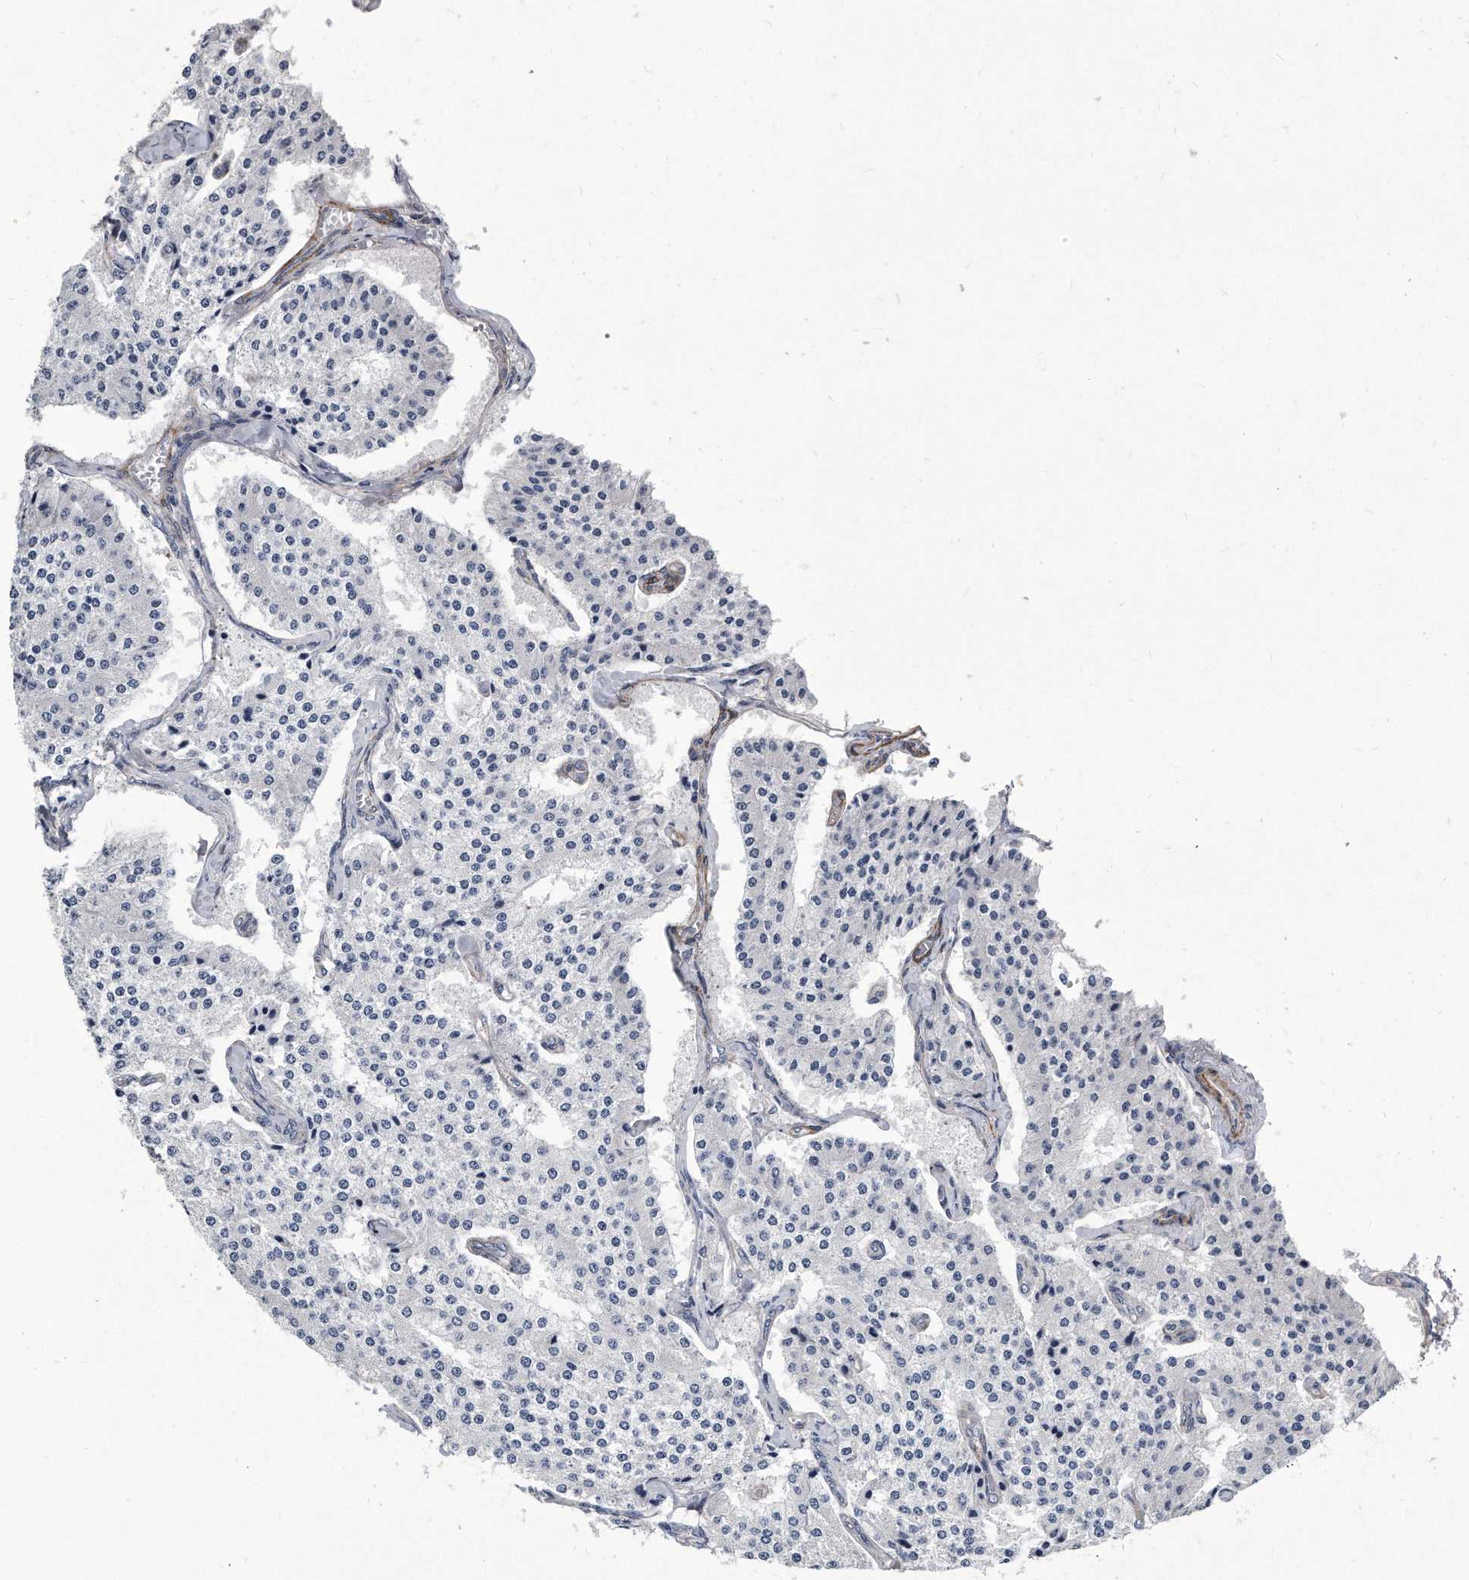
{"staining": {"intensity": "negative", "quantity": "none", "location": "none"}, "tissue": "carcinoid", "cell_type": "Tumor cells", "image_type": "cancer", "snomed": [{"axis": "morphology", "description": "Carcinoid, malignant, NOS"}, {"axis": "topography", "description": "Colon"}], "caption": "Malignant carcinoid was stained to show a protein in brown. There is no significant positivity in tumor cells.", "gene": "EIF2B4", "patient": {"sex": "female", "age": 52}}